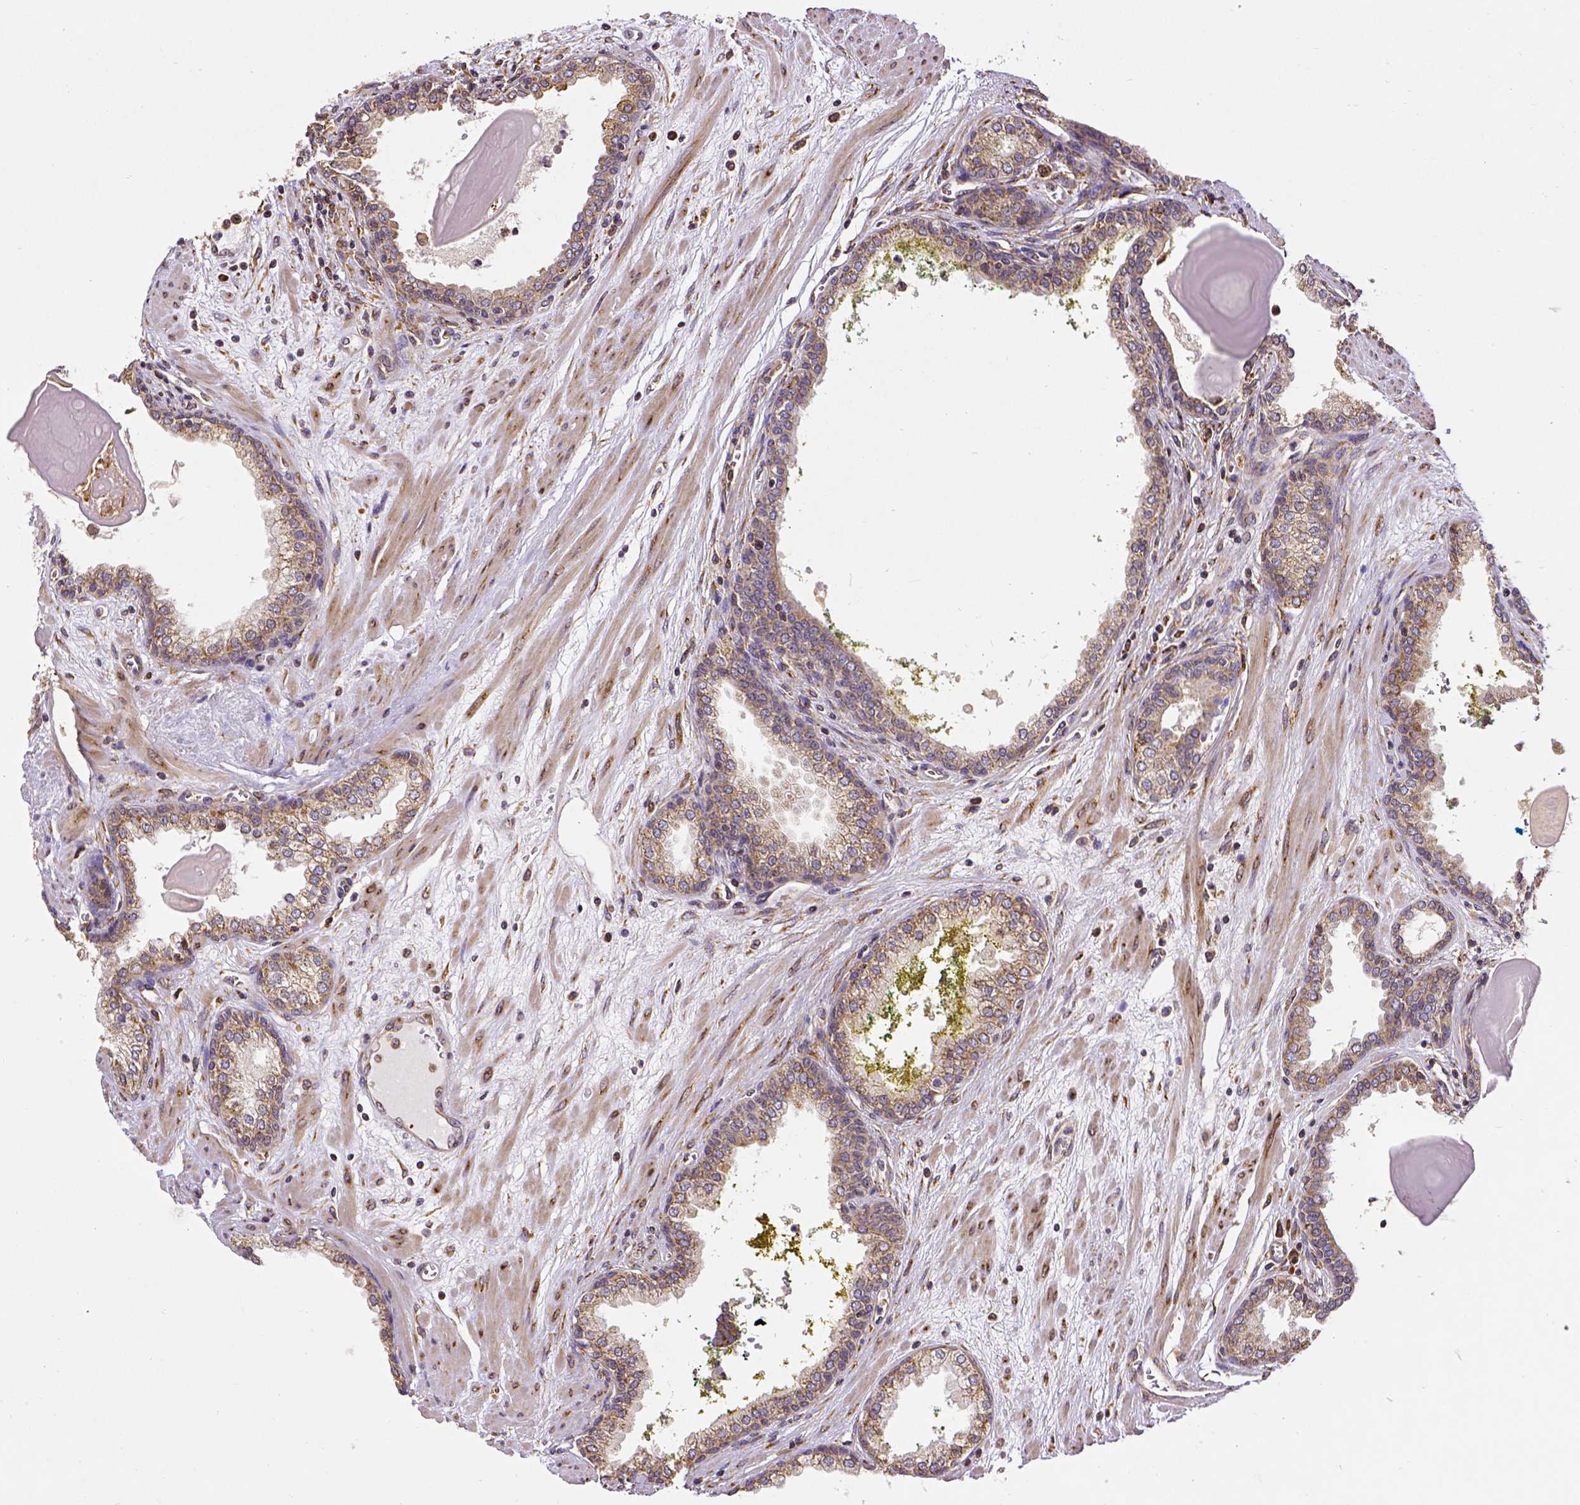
{"staining": {"intensity": "weak", "quantity": ">75%", "location": "cytoplasmic/membranous"}, "tissue": "prostate cancer", "cell_type": "Tumor cells", "image_type": "cancer", "snomed": [{"axis": "morphology", "description": "Adenocarcinoma, Low grade"}, {"axis": "topography", "description": "Prostate"}], "caption": "The histopathology image shows a brown stain indicating the presence of a protein in the cytoplasmic/membranous of tumor cells in prostate low-grade adenocarcinoma.", "gene": "MTDH", "patient": {"sex": "male", "age": 64}}